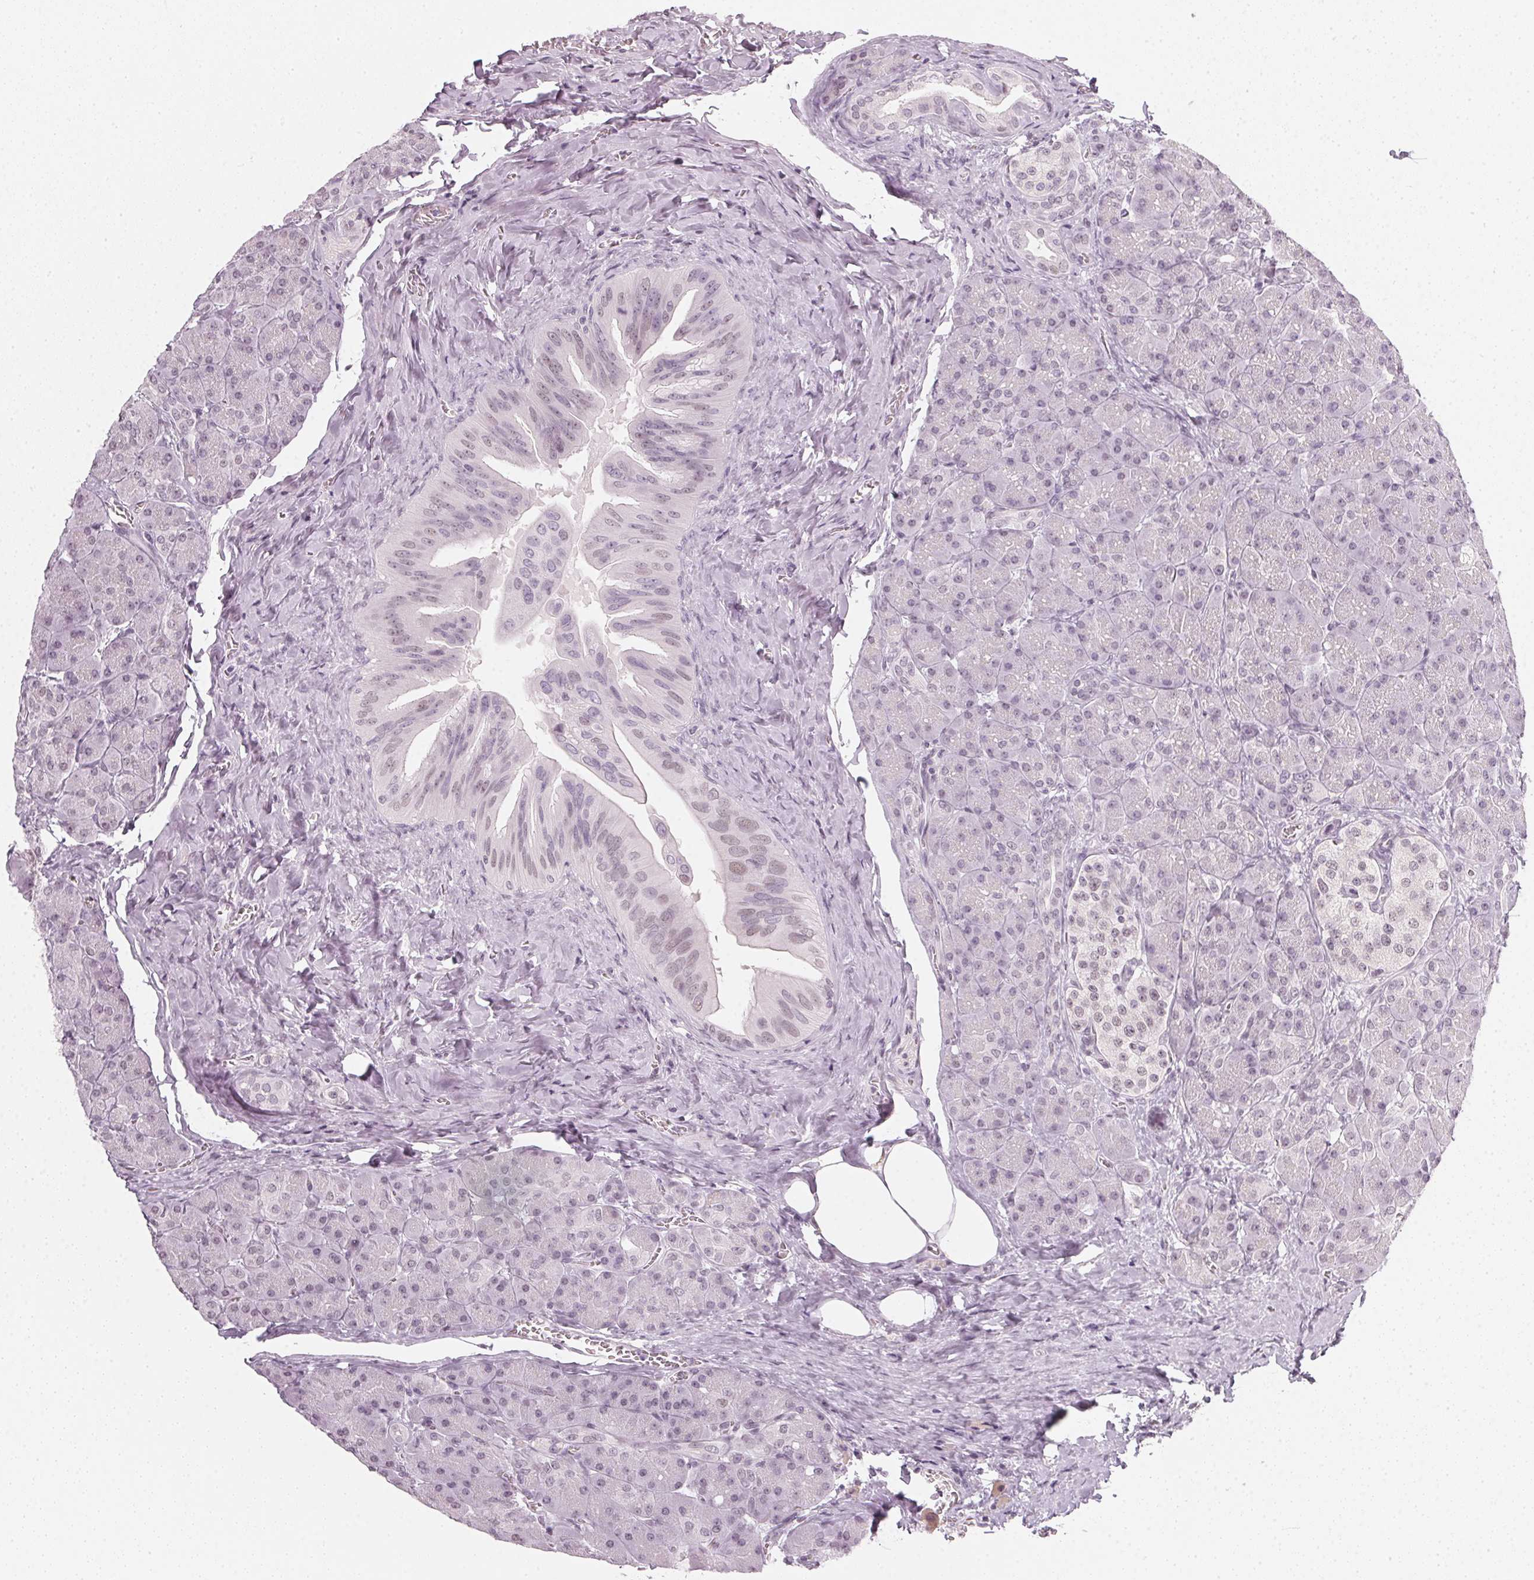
{"staining": {"intensity": "weak", "quantity": "<25%", "location": "nuclear"}, "tissue": "pancreas", "cell_type": "Exocrine glandular cells", "image_type": "normal", "snomed": [{"axis": "morphology", "description": "Normal tissue, NOS"}, {"axis": "topography", "description": "Pancreas"}], "caption": "This is an immunohistochemistry image of normal pancreas. There is no positivity in exocrine glandular cells.", "gene": "DNAJC6", "patient": {"sex": "male", "age": 55}}